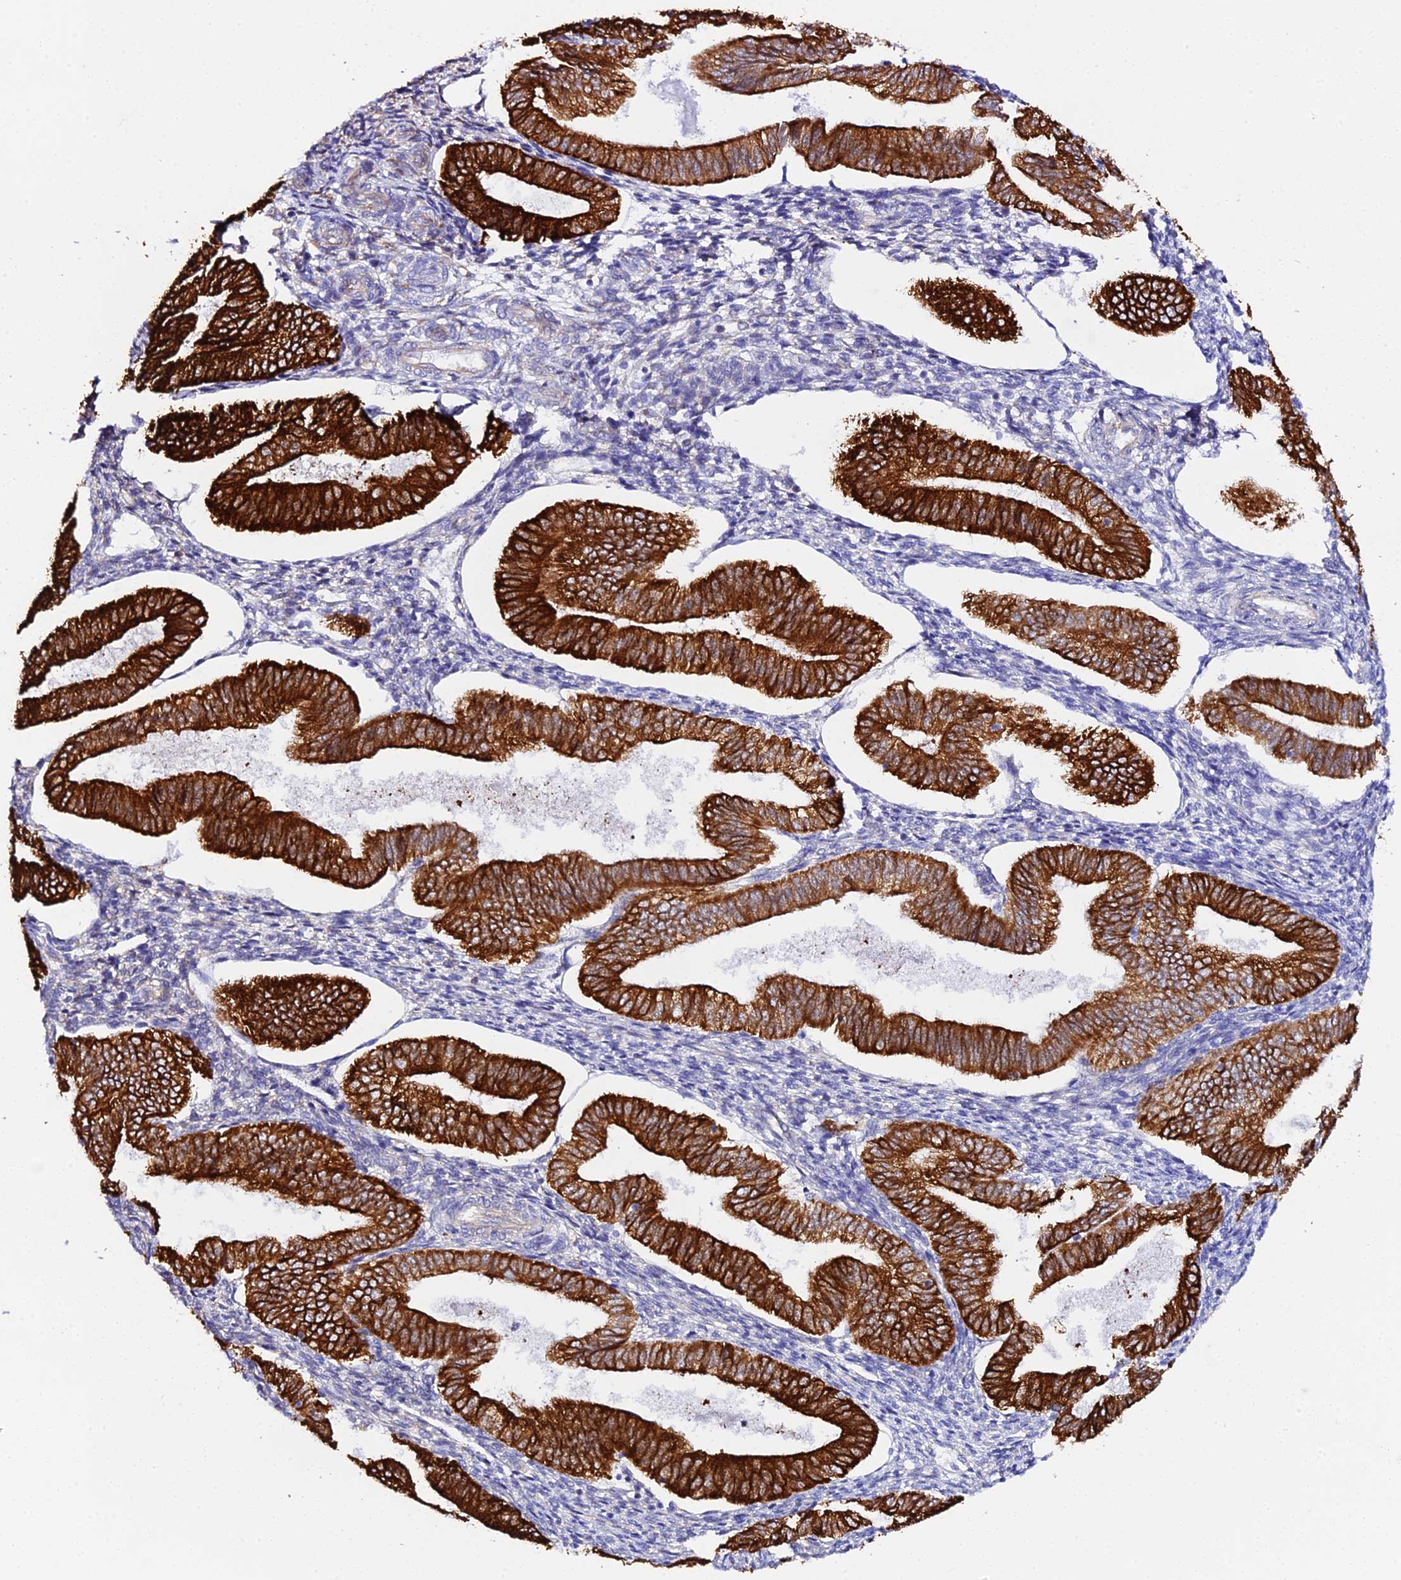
{"staining": {"intensity": "negative", "quantity": "none", "location": "none"}, "tissue": "endometrium", "cell_type": "Cells in endometrial stroma", "image_type": "normal", "snomed": [{"axis": "morphology", "description": "Normal tissue, NOS"}, {"axis": "topography", "description": "Endometrium"}], "caption": "Cells in endometrial stroma are negative for brown protein staining in normal endometrium. (Stains: DAB immunohistochemistry with hematoxylin counter stain, Microscopy: brightfield microscopy at high magnification).", "gene": "CFAP45", "patient": {"sex": "female", "age": 34}}